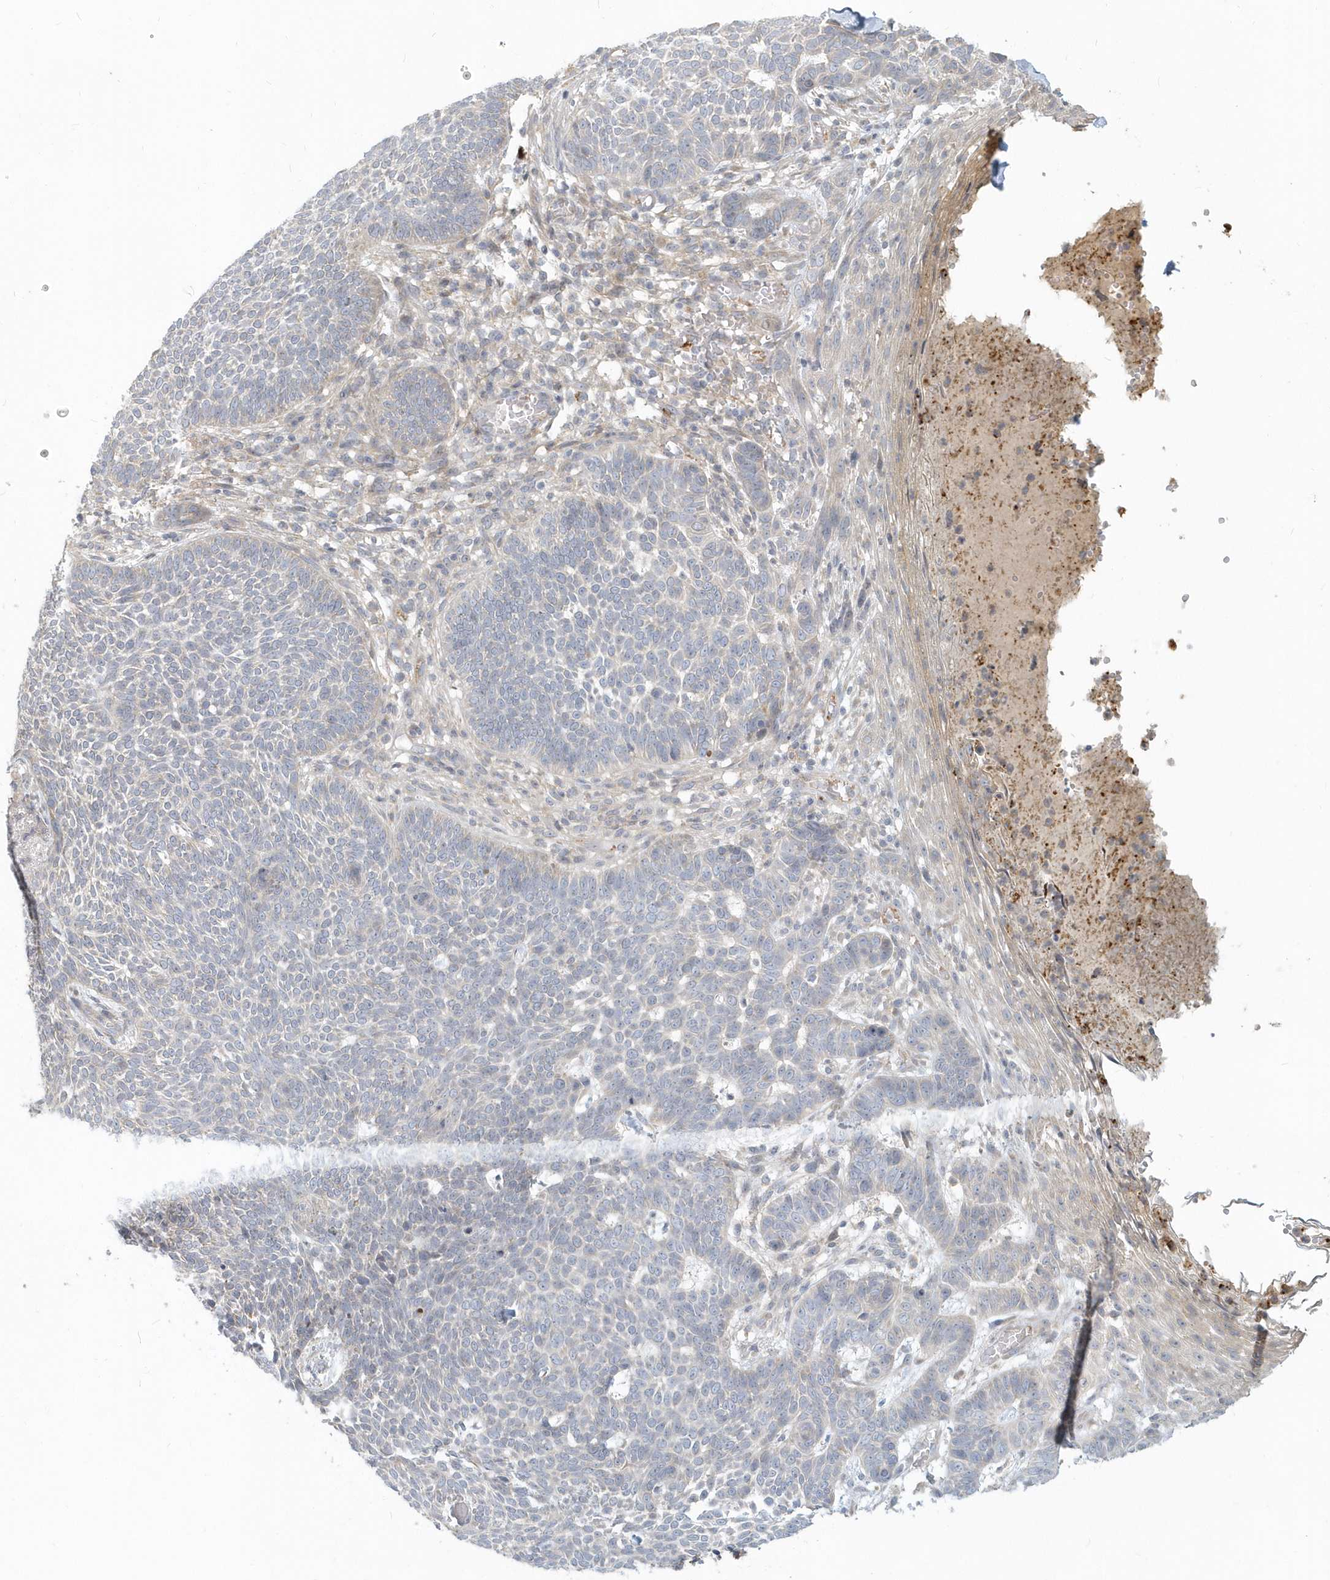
{"staining": {"intensity": "negative", "quantity": "none", "location": "none"}, "tissue": "skin cancer", "cell_type": "Tumor cells", "image_type": "cancer", "snomed": [{"axis": "morphology", "description": "Normal tissue, NOS"}, {"axis": "morphology", "description": "Basal cell carcinoma"}, {"axis": "topography", "description": "Skin"}], "caption": "Skin basal cell carcinoma was stained to show a protein in brown. There is no significant expression in tumor cells.", "gene": "NAPB", "patient": {"sex": "male", "age": 64}}